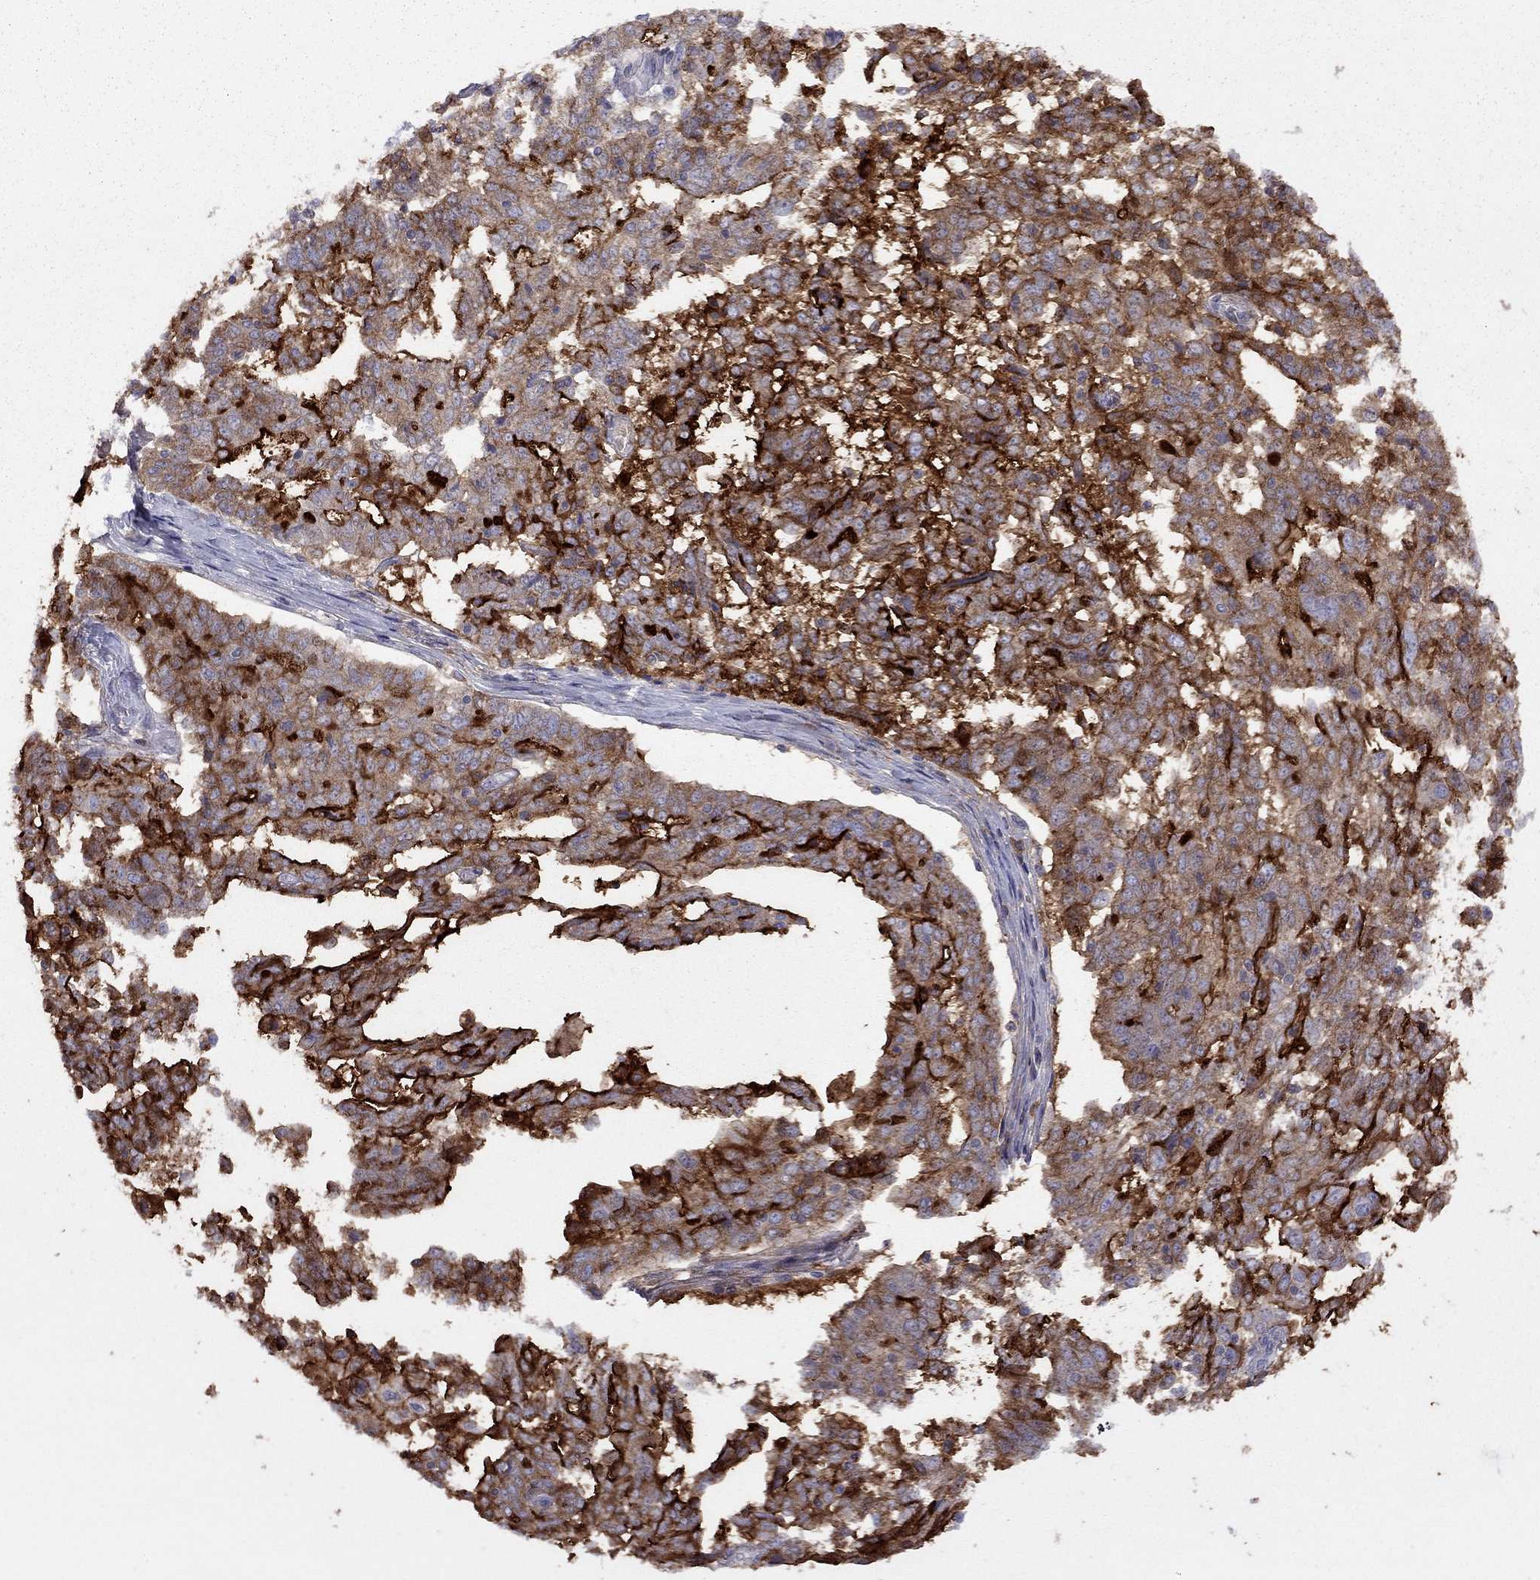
{"staining": {"intensity": "strong", "quantity": "25%-75%", "location": "cytoplasmic/membranous"}, "tissue": "ovarian cancer", "cell_type": "Tumor cells", "image_type": "cancer", "snomed": [{"axis": "morphology", "description": "Cystadenocarcinoma, serous, NOS"}, {"axis": "topography", "description": "Ovary"}], "caption": "The histopathology image exhibits a brown stain indicating the presence of a protein in the cytoplasmic/membranous of tumor cells in ovarian cancer.", "gene": "MUC16", "patient": {"sex": "female", "age": 67}}